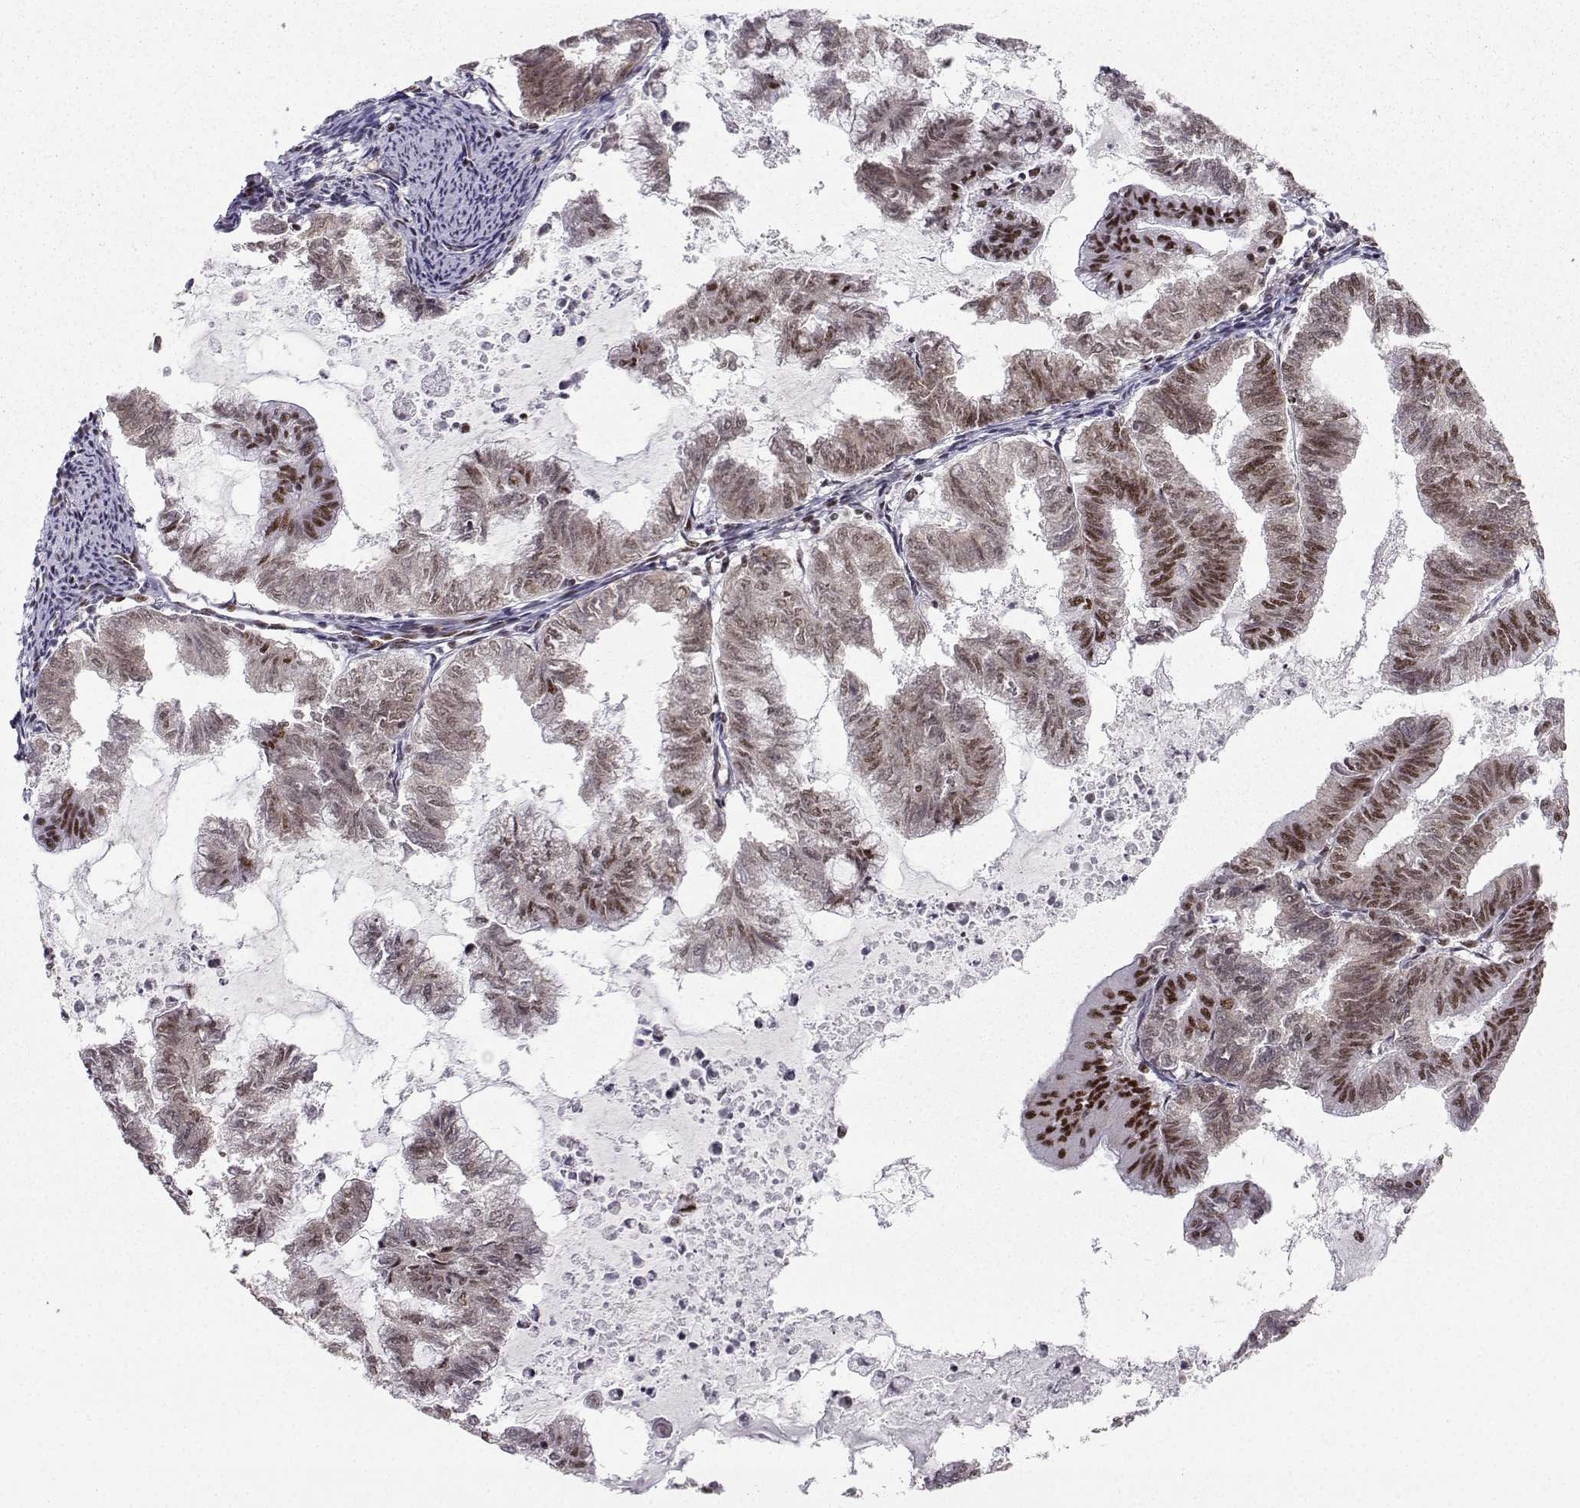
{"staining": {"intensity": "moderate", "quantity": "25%-75%", "location": "nuclear"}, "tissue": "endometrial cancer", "cell_type": "Tumor cells", "image_type": "cancer", "snomed": [{"axis": "morphology", "description": "Adenocarcinoma, NOS"}, {"axis": "topography", "description": "Endometrium"}], "caption": "This histopathology image shows endometrial adenocarcinoma stained with IHC to label a protein in brown. The nuclear of tumor cells show moderate positivity for the protein. Nuclei are counter-stained blue.", "gene": "SNRPB2", "patient": {"sex": "female", "age": 79}}